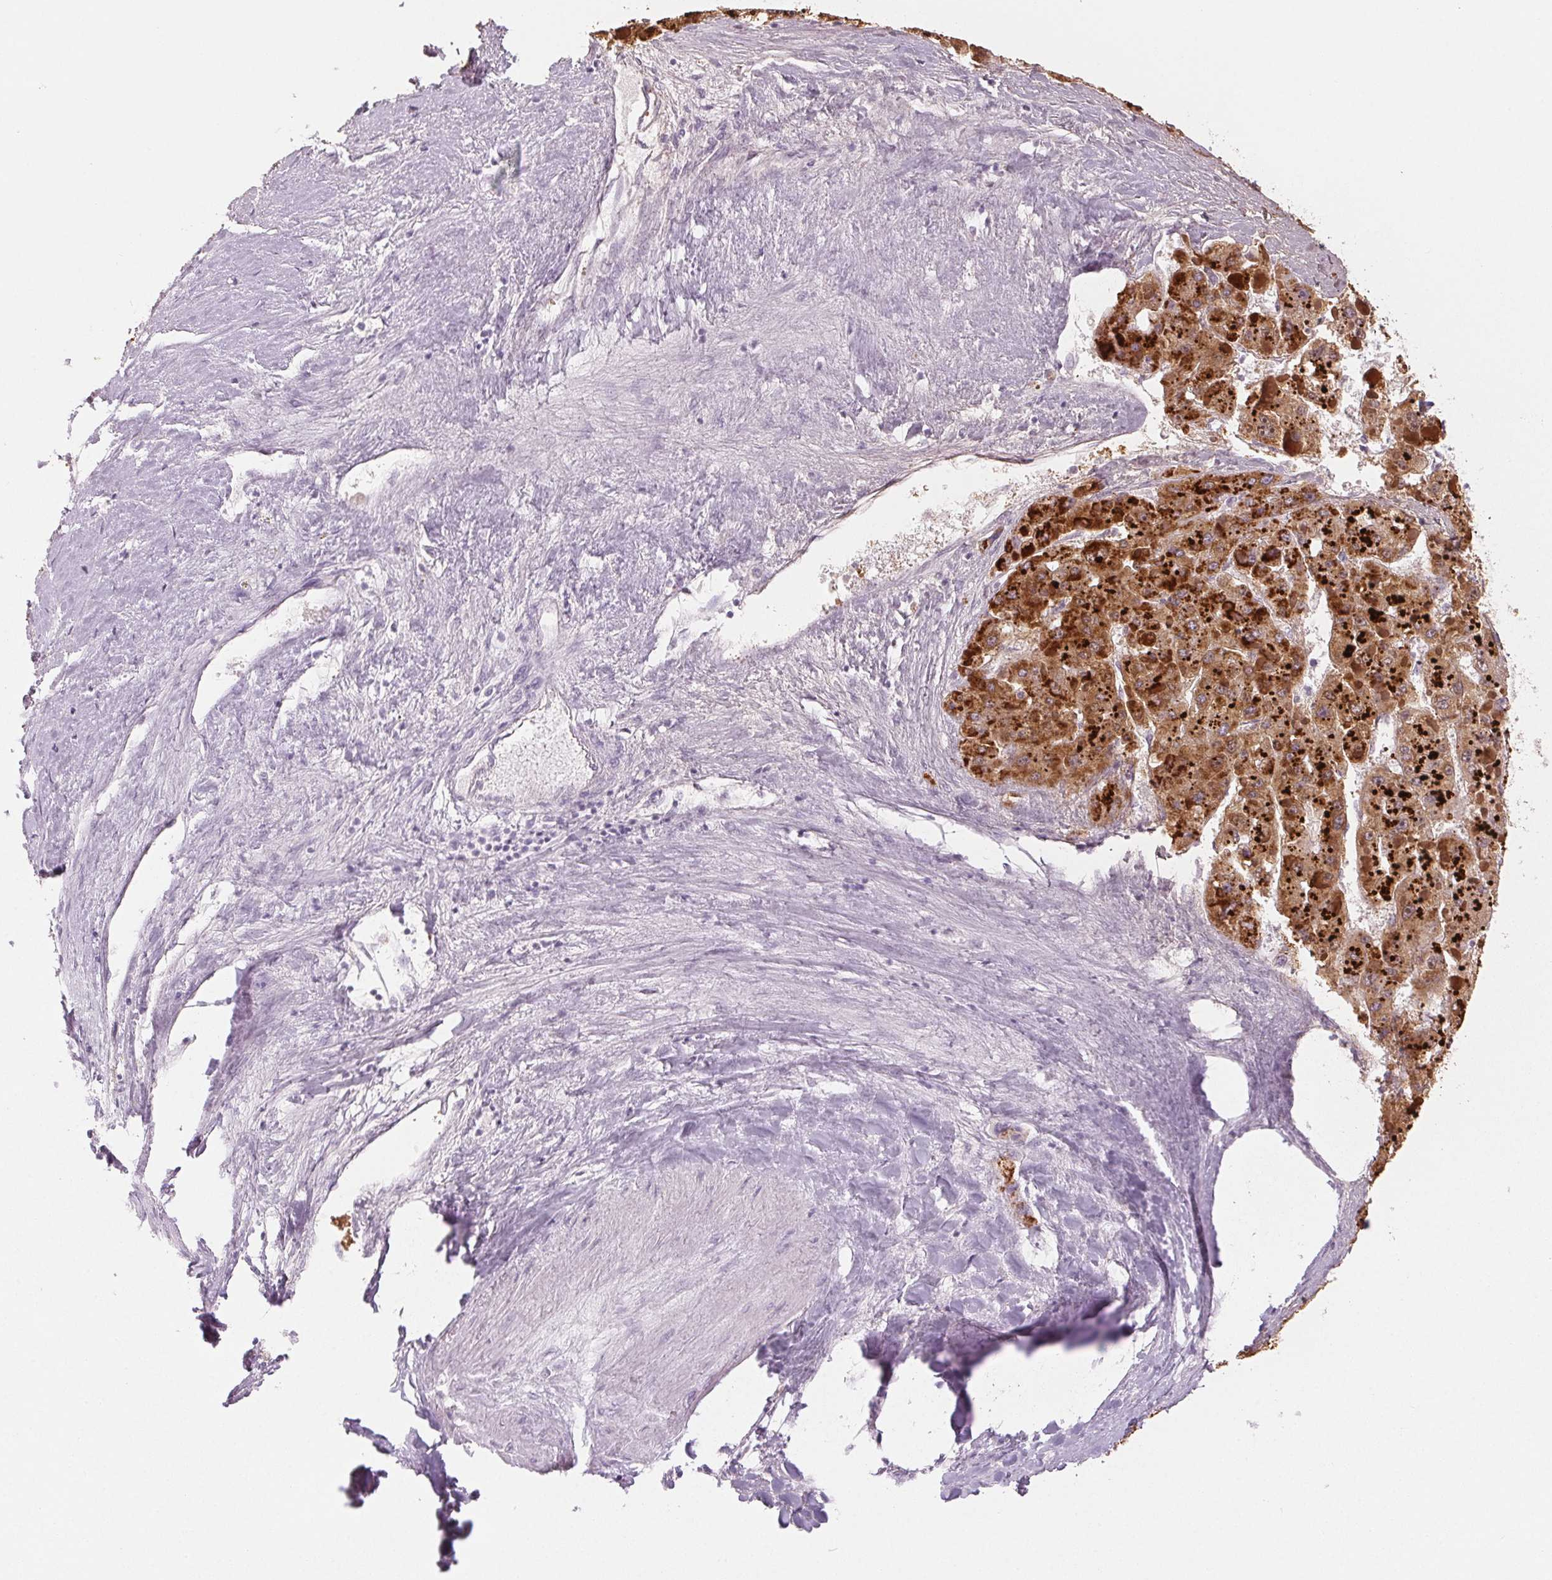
{"staining": {"intensity": "strong", "quantity": ">75%", "location": "cytoplasmic/membranous"}, "tissue": "liver cancer", "cell_type": "Tumor cells", "image_type": "cancer", "snomed": [{"axis": "morphology", "description": "Carcinoma, Hepatocellular, NOS"}, {"axis": "topography", "description": "Liver"}], "caption": "Brown immunohistochemical staining in human hepatocellular carcinoma (liver) displays strong cytoplasmic/membranous expression in approximately >75% of tumor cells.", "gene": "EHHADH", "patient": {"sex": "female", "age": 73}}